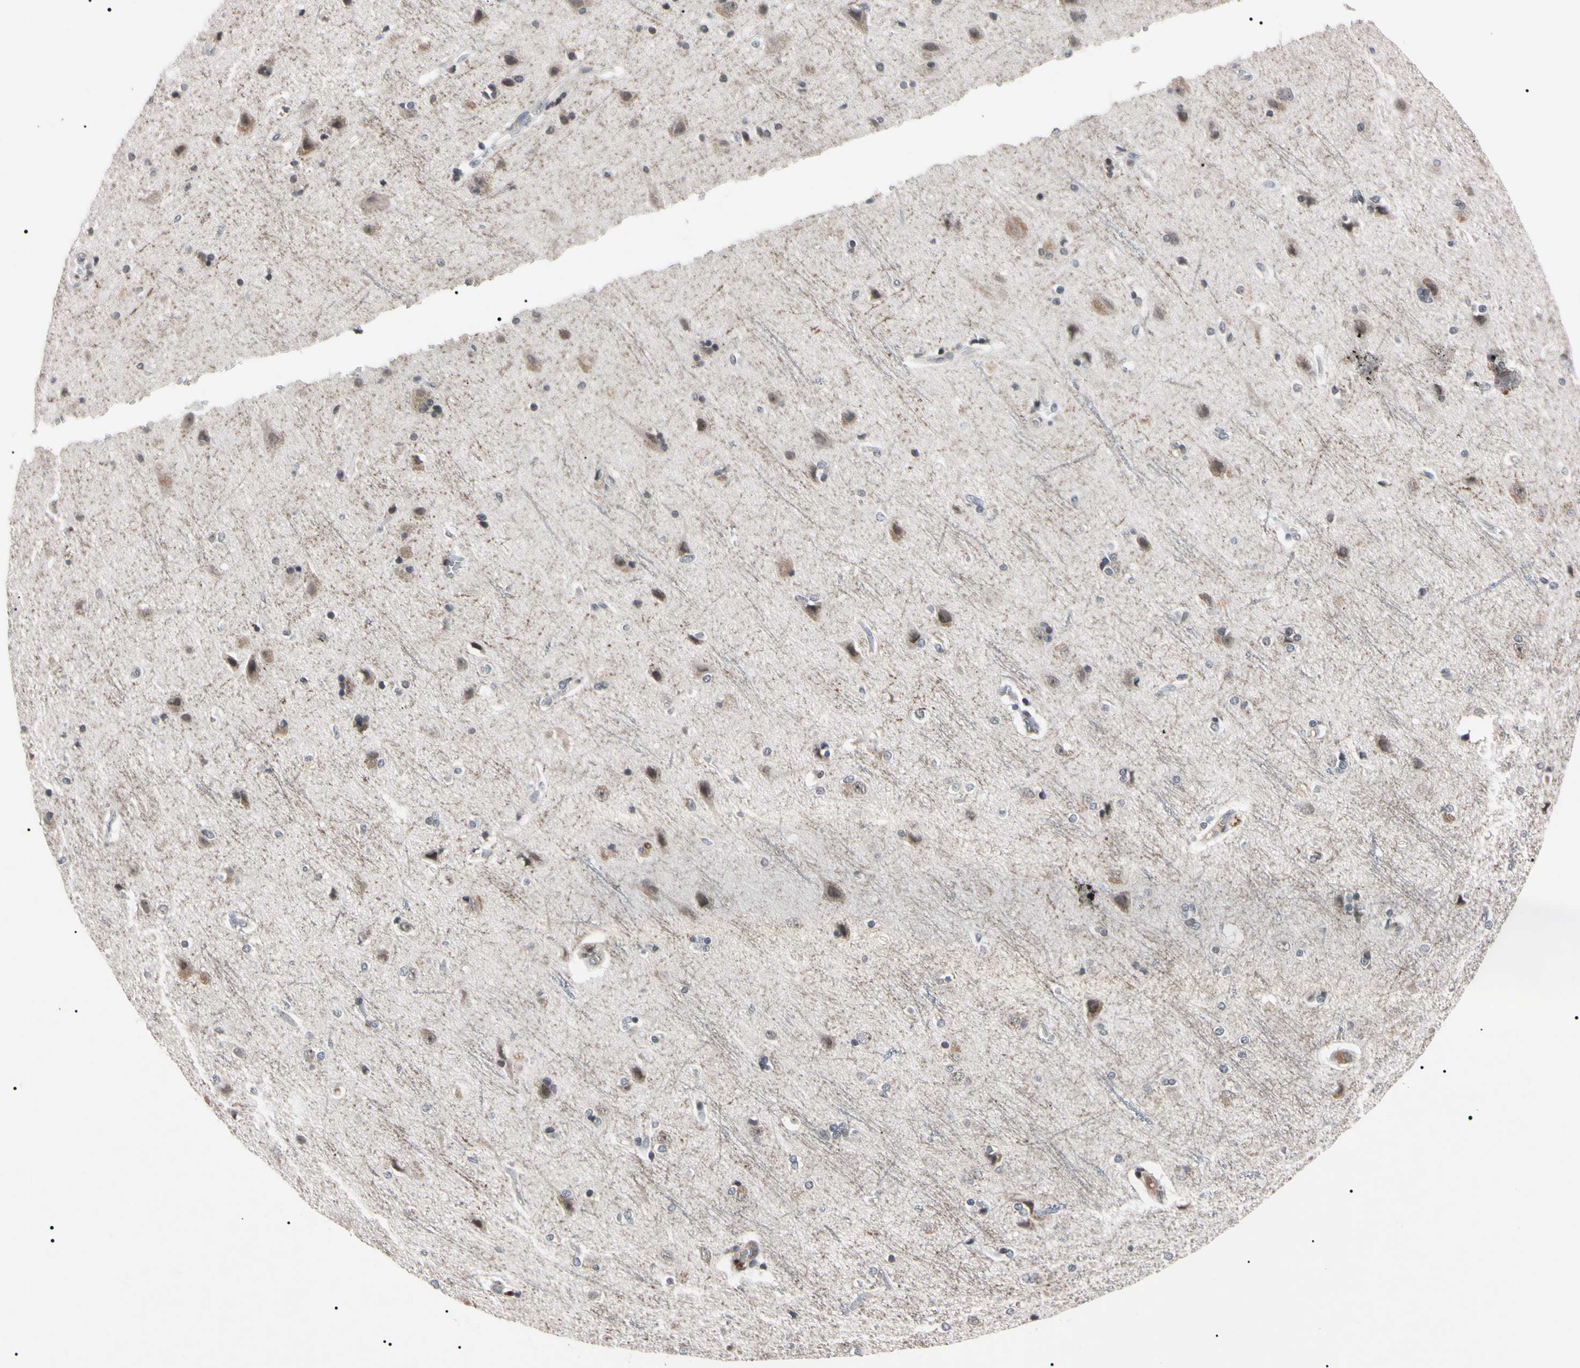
{"staining": {"intensity": "negative", "quantity": "none", "location": "none"}, "tissue": "cerebral cortex", "cell_type": "Endothelial cells", "image_type": "normal", "snomed": [{"axis": "morphology", "description": "Normal tissue, NOS"}, {"axis": "topography", "description": "Cerebral cortex"}], "caption": "IHC micrograph of unremarkable cerebral cortex stained for a protein (brown), which demonstrates no expression in endothelial cells.", "gene": "YY1", "patient": {"sex": "female", "age": 54}}